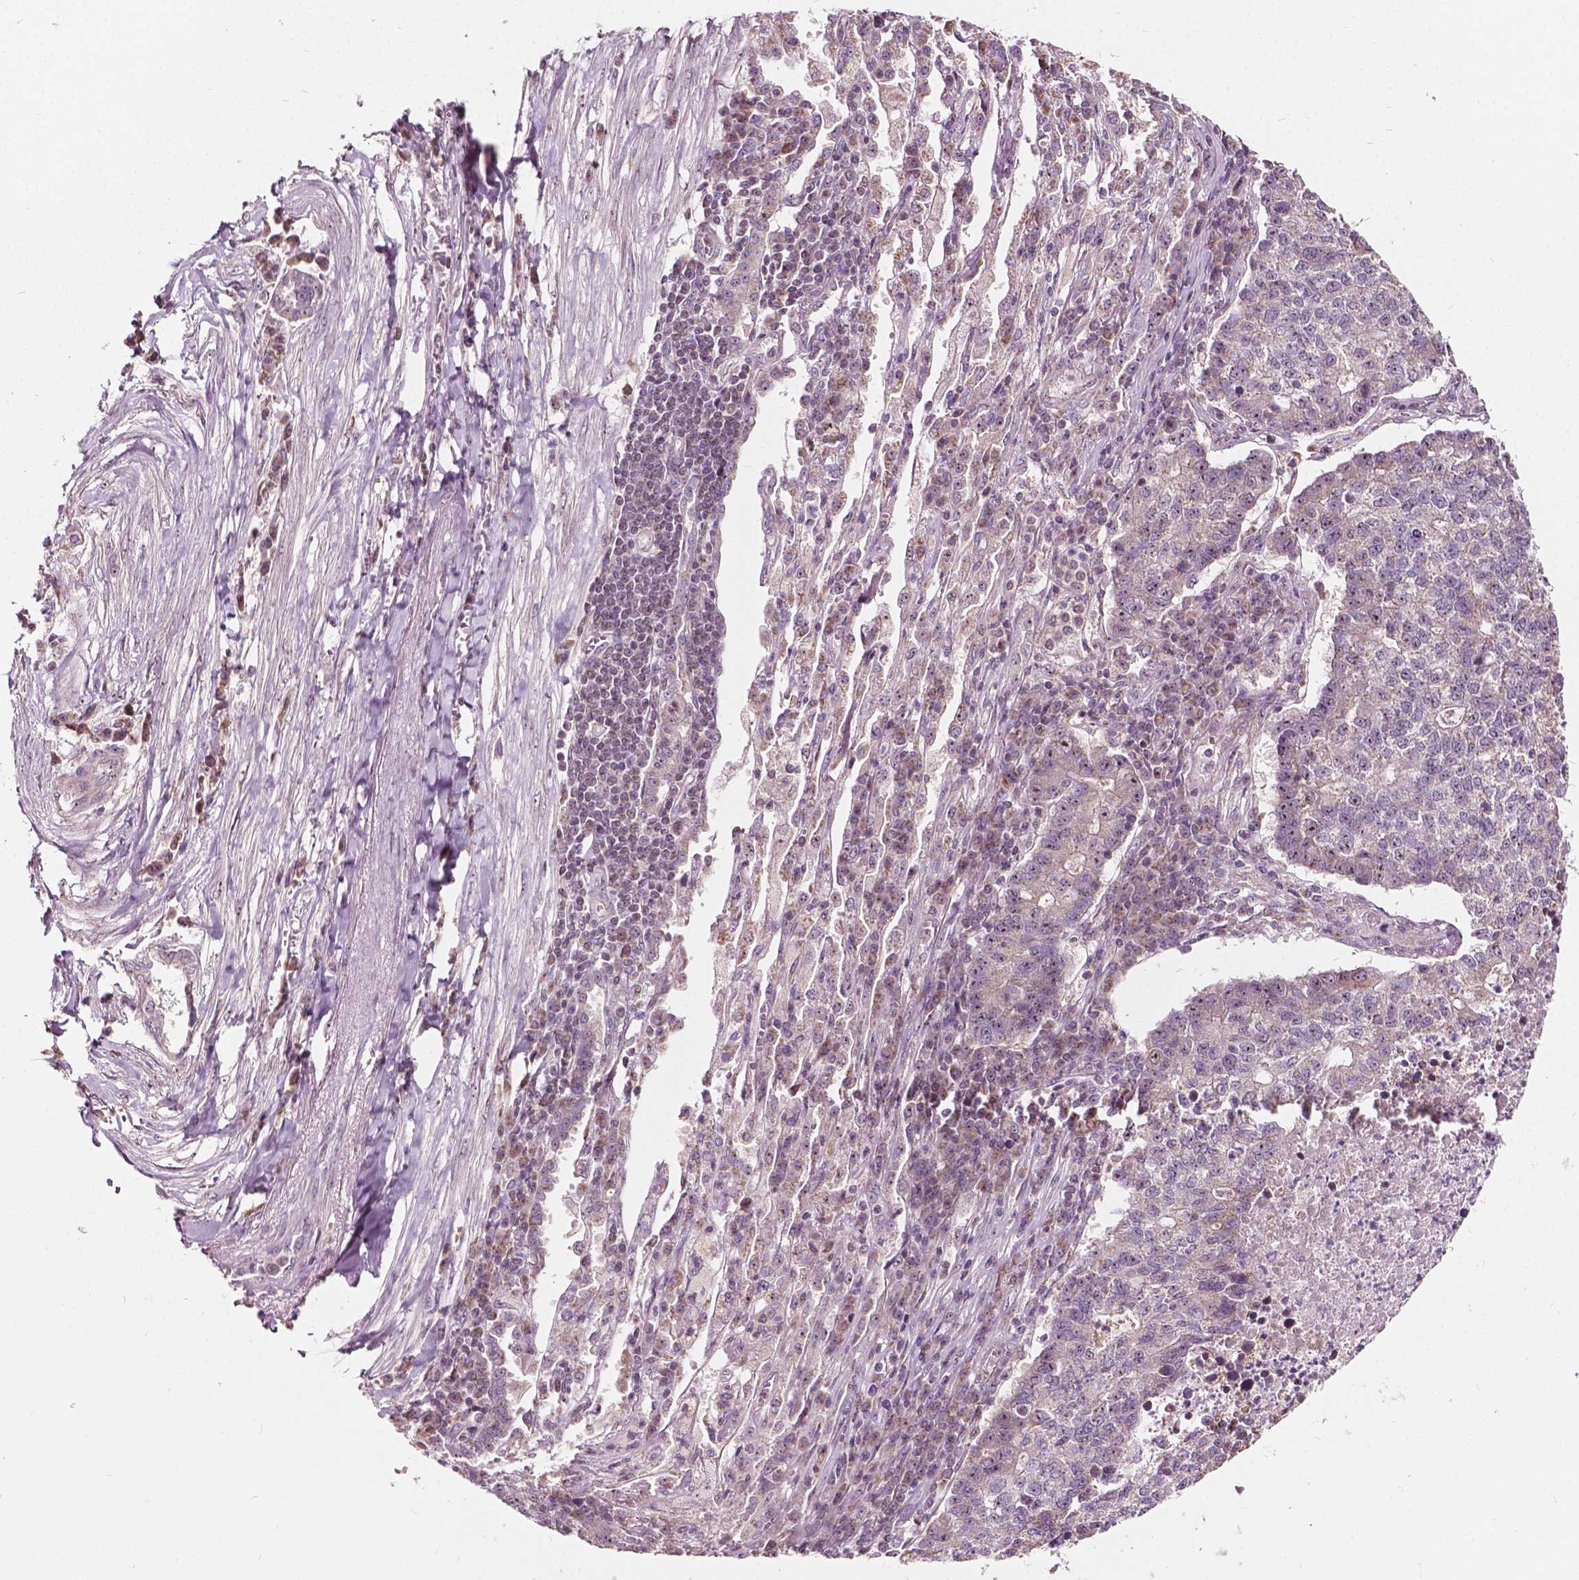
{"staining": {"intensity": "weak", "quantity": "<25%", "location": "nuclear"}, "tissue": "lung cancer", "cell_type": "Tumor cells", "image_type": "cancer", "snomed": [{"axis": "morphology", "description": "Adenocarcinoma, NOS"}, {"axis": "topography", "description": "Lung"}], "caption": "An image of lung adenocarcinoma stained for a protein exhibits no brown staining in tumor cells.", "gene": "ODF3L2", "patient": {"sex": "male", "age": 57}}